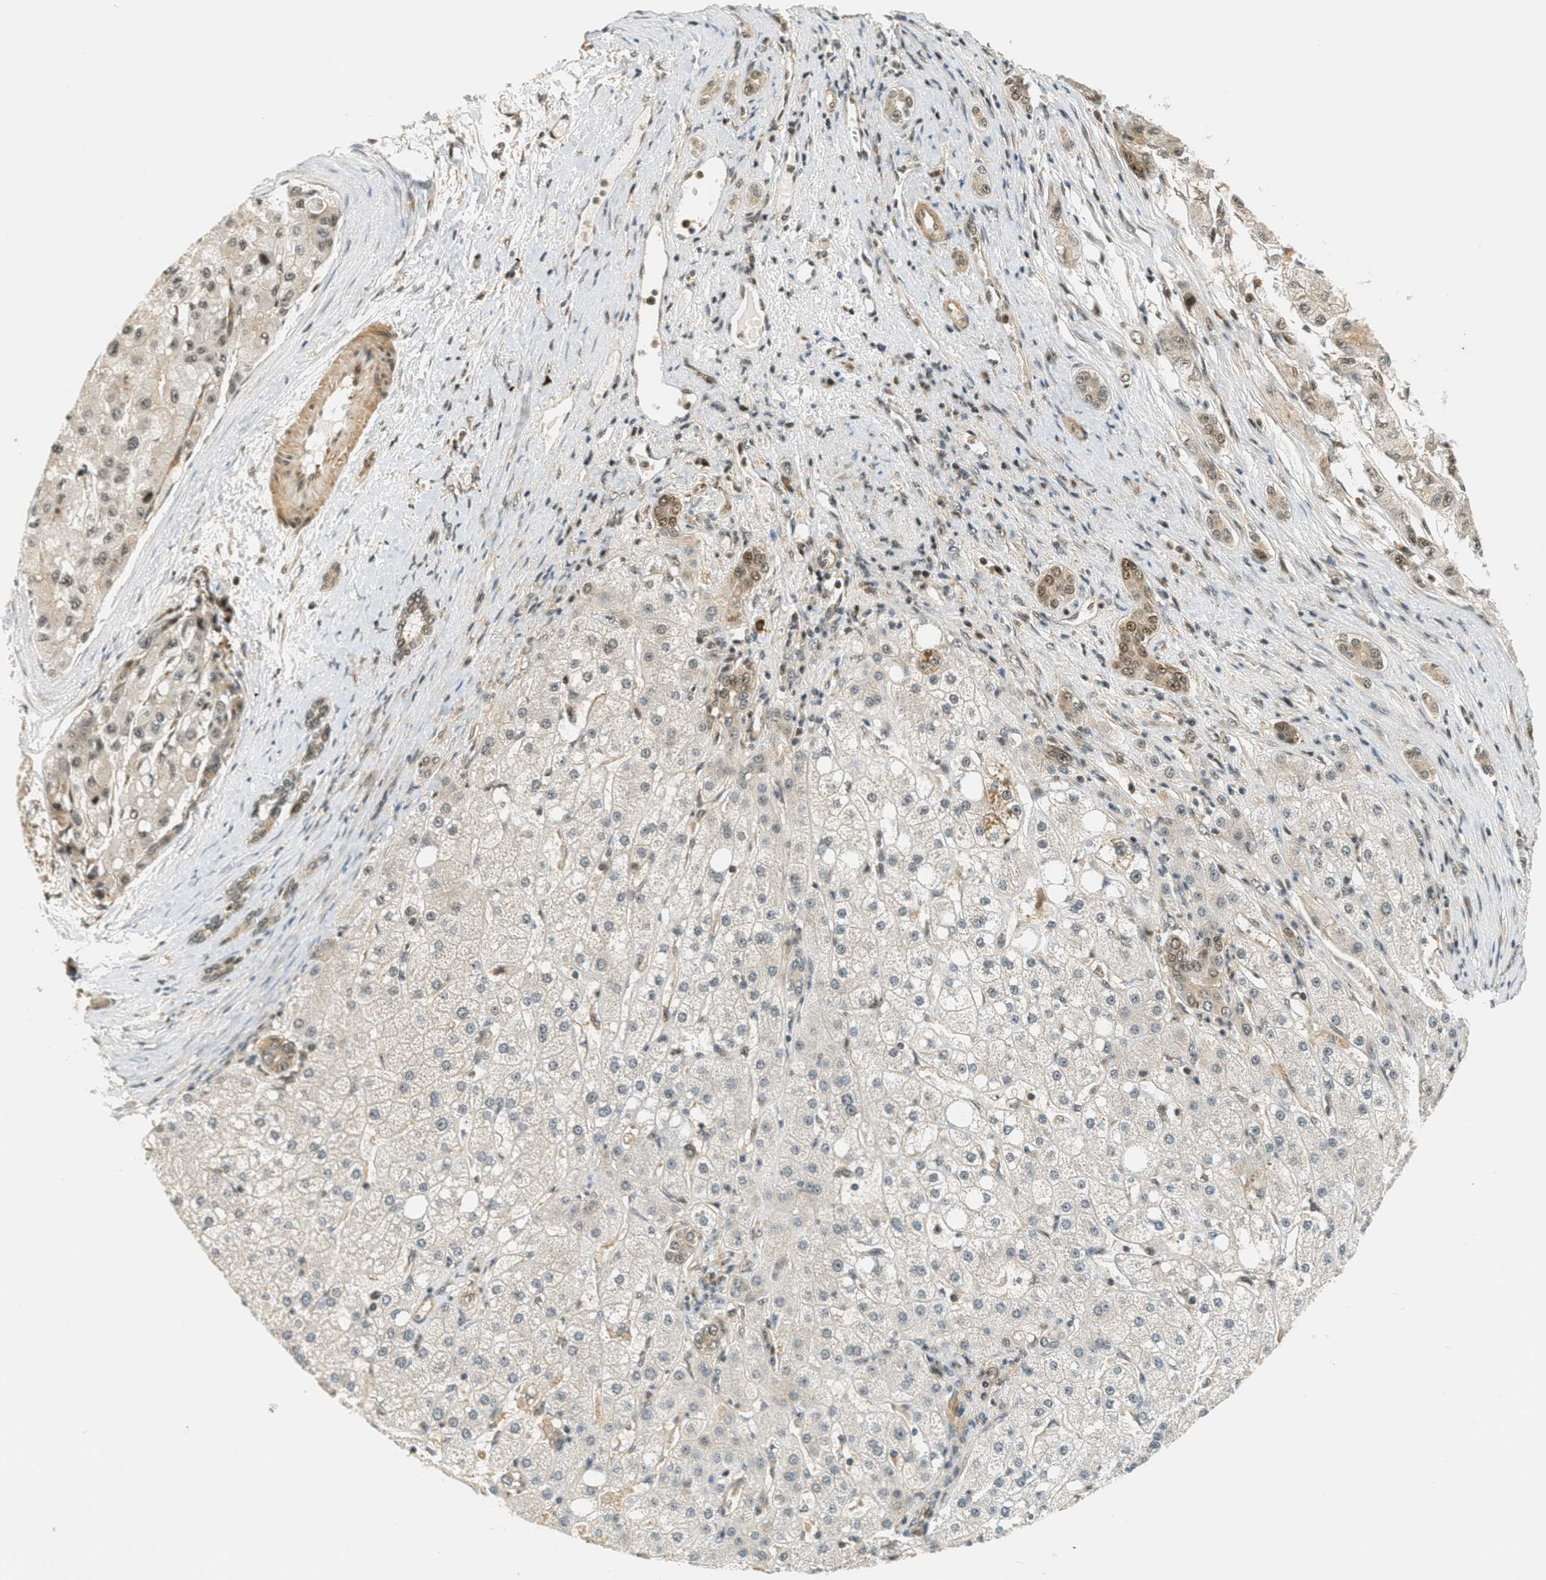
{"staining": {"intensity": "weak", "quantity": "<25%", "location": "cytoplasmic/membranous,nuclear"}, "tissue": "liver cancer", "cell_type": "Tumor cells", "image_type": "cancer", "snomed": [{"axis": "morphology", "description": "Carcinoma, Hepatocellular, NOS"}, {"axis": "topography", "description": "Liver"}], "caption": "Immunohistochemistry (IHC) of hepatocellular carcinoma (liver) exhibits no expression in tumor cells.", "gene": "FOXM1", "patient": {"sex": "male", "age": 80}}